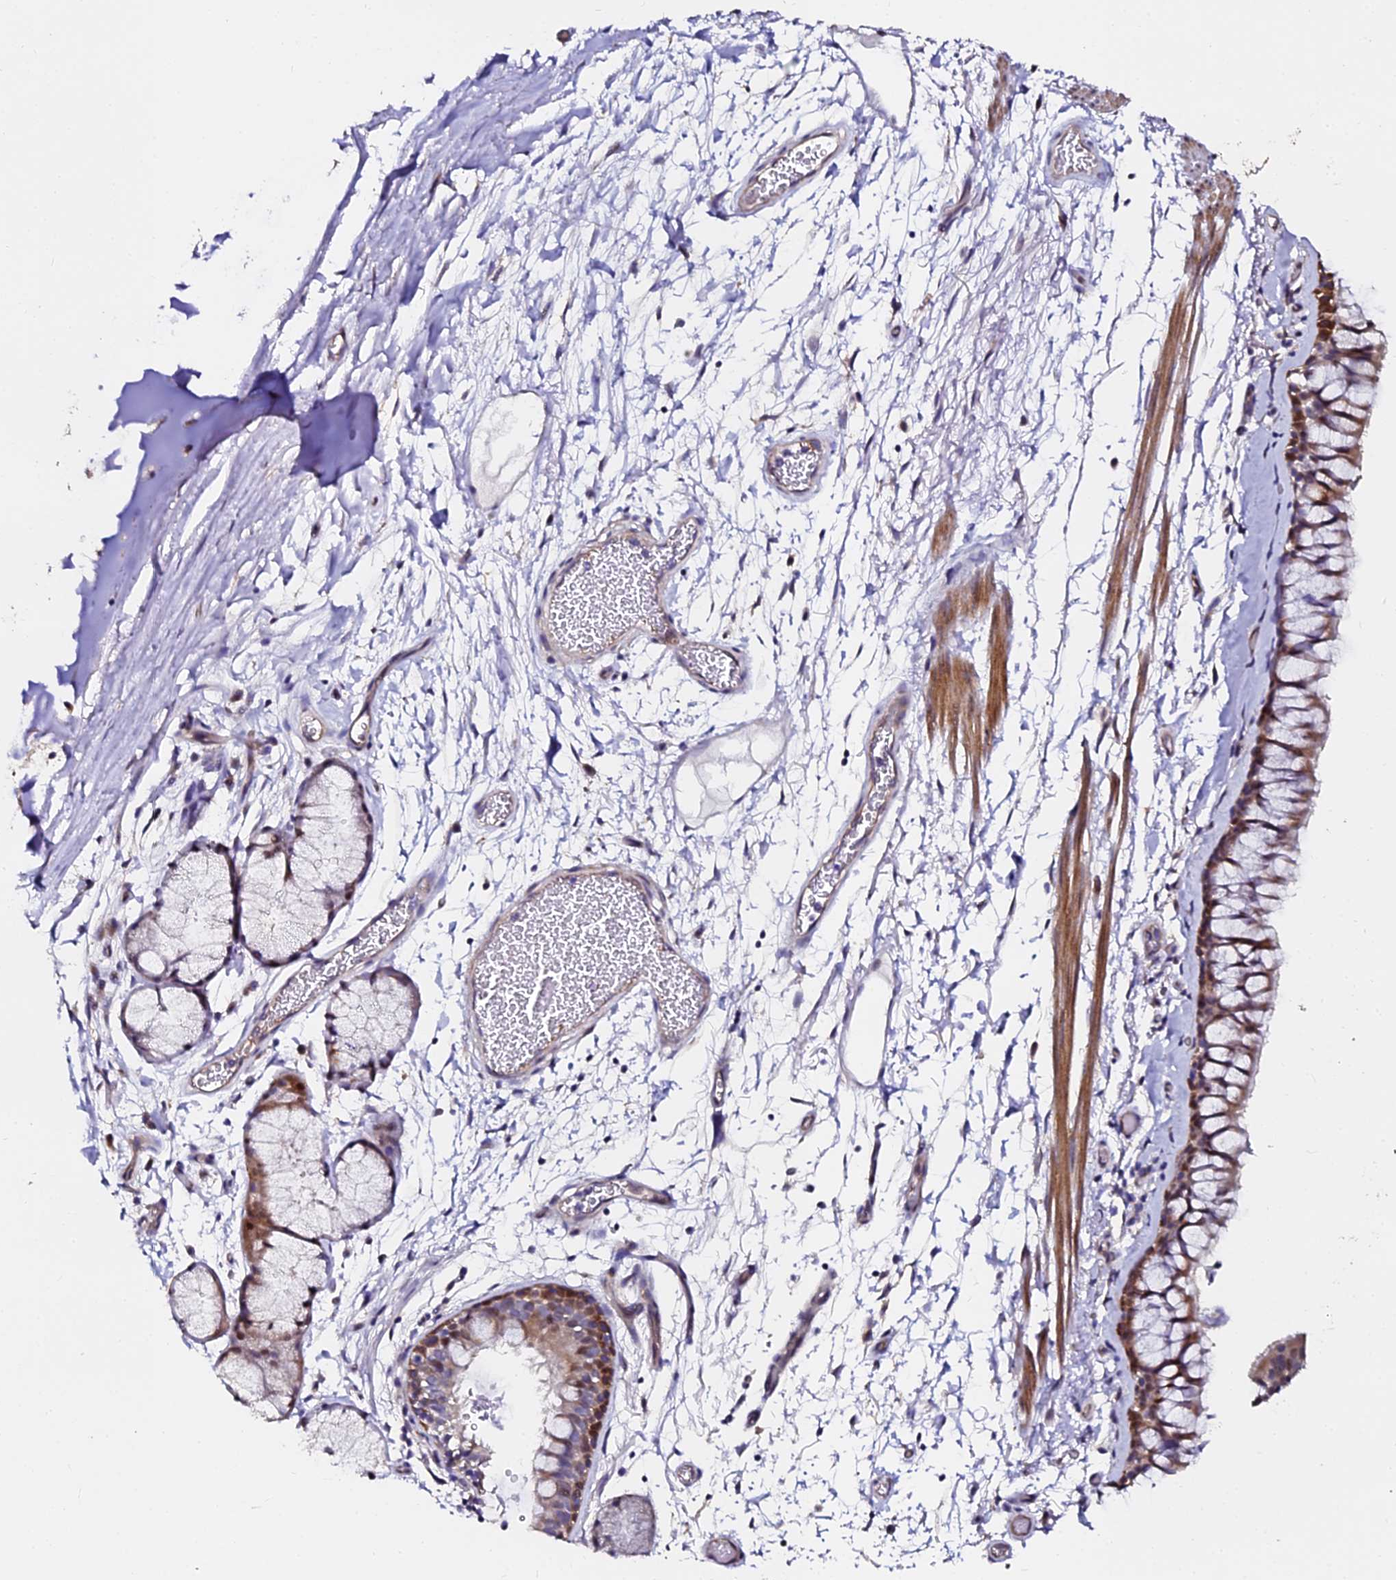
{"staining": {"intensity": "moderate", "quantity": ">75%", "location": "cytoplasmic/membranous,nuclear"}, "tissue": "bronchus", "cell_type": "Respiratory epithelial cells", "image_type": "normal", "snomed": [{"axis": "morphology", "description": "Normal tissue, NOS"}, {"axis": "topography", "description": "Bronchus"}], "caption": "Respiratory epithelial cells reveal moderate cytoplasmic/membranous,nuclear expression in approximately >75% of cells in normal bronchus.", "gene": "GPN3", "patient": {"sex": "male", "age": 65}}